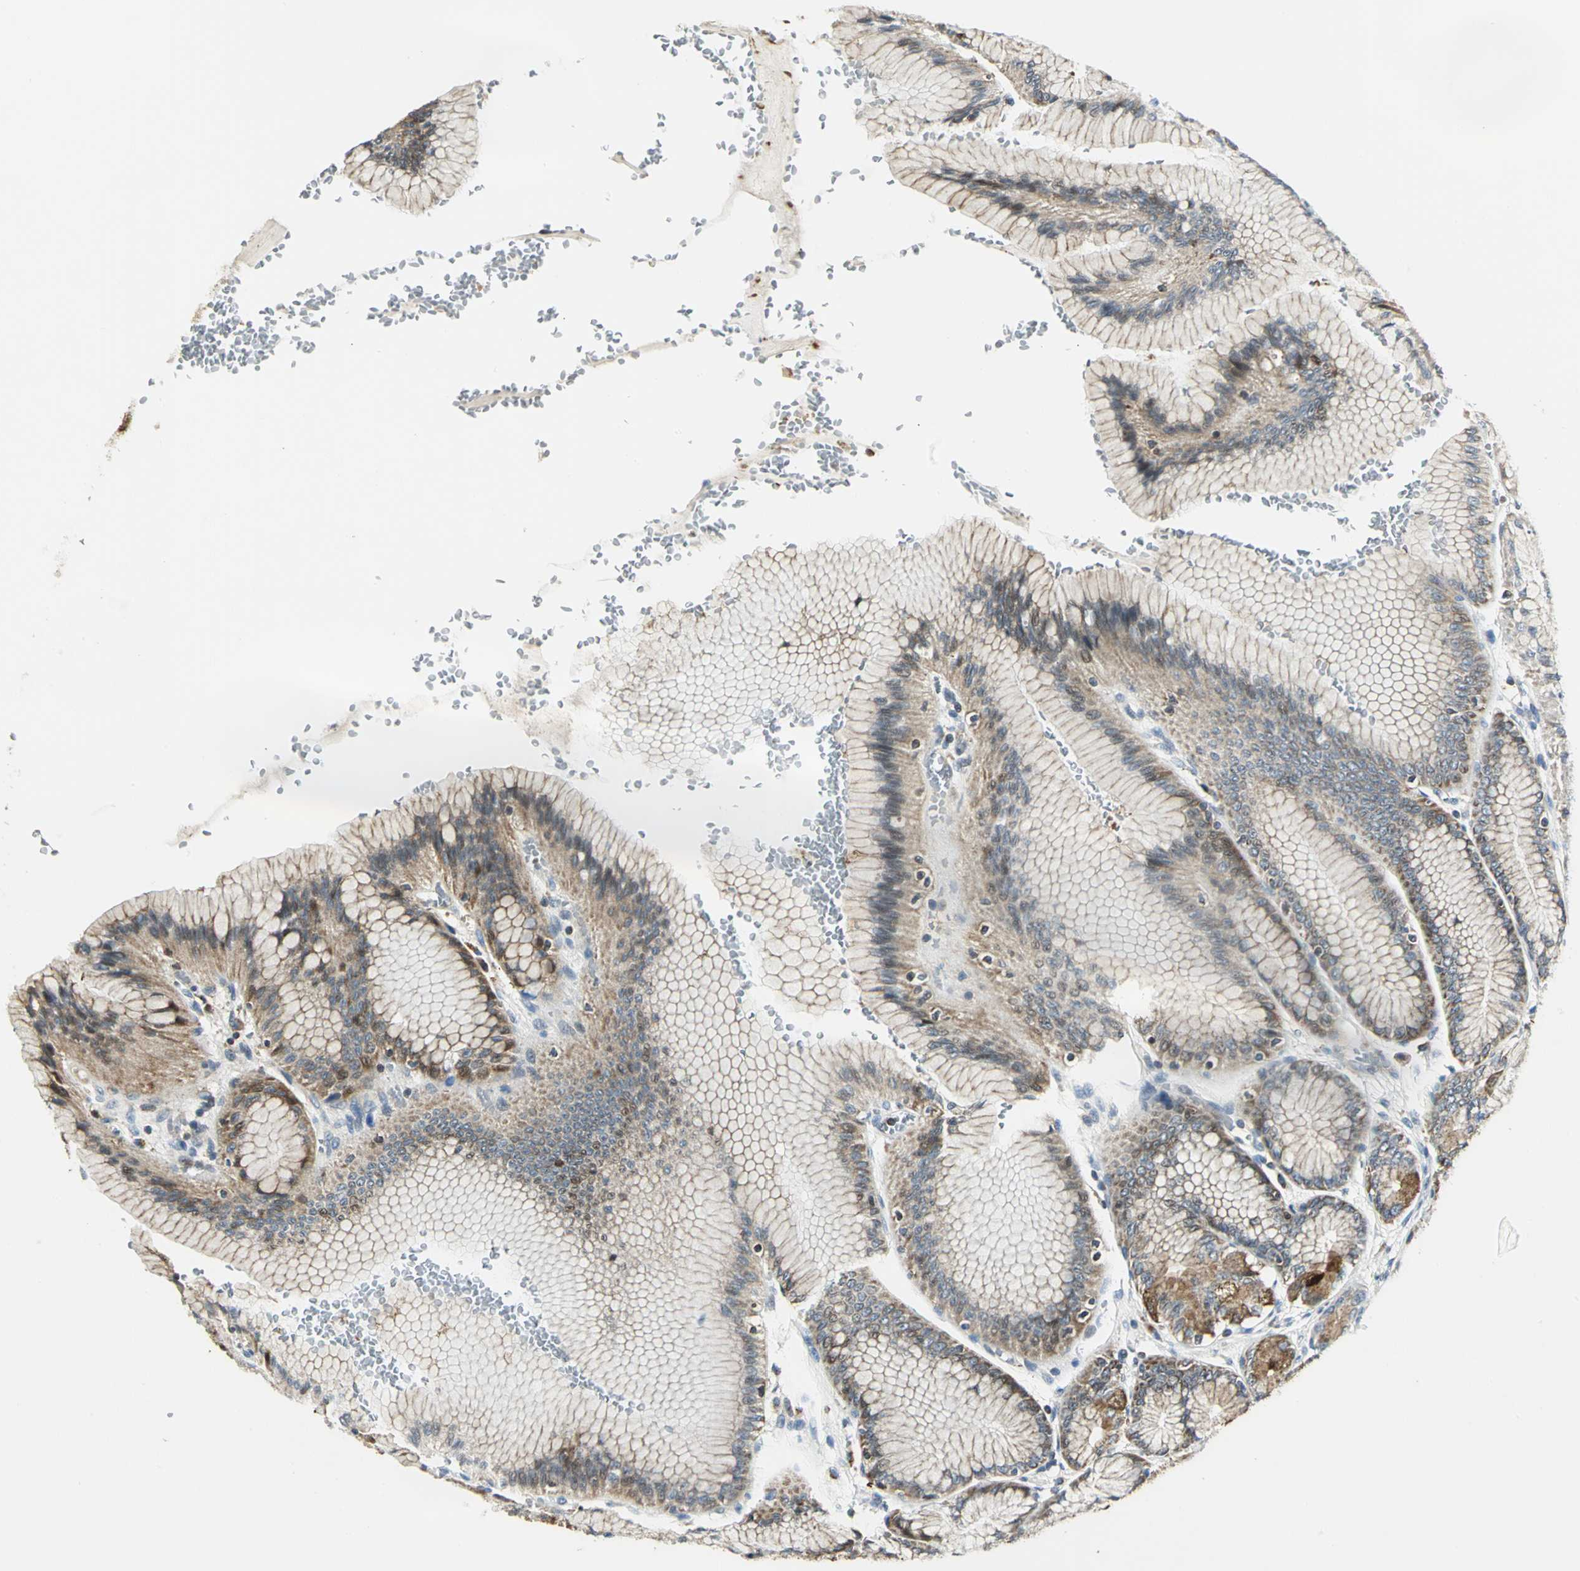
{"staining": {"intensity": "strong", "quantity": "25%-75%", "location": "cytoplasmic/membranous"}, "tissue": "stomach", "cell_type": "Glandular cells", "image_type": "normal", "snomed": [{"axis": "morphology", "description": "Normal tissue, NOS"}, {"axis": "morphology", "description": "Adenocarcinoma, NOS"}, {"axis": "topography", "description": "Stomach"}, {"axis": "topography", "description": "Stomach, lower"}], "caption": "Benign stomach shows strong cytoplasmic/membranous staining in about 25%-75% of glandular cells, visualized by immunohistochemistry.", "gene": "USP40", "patient": {"sex": "female", "age": 65}}